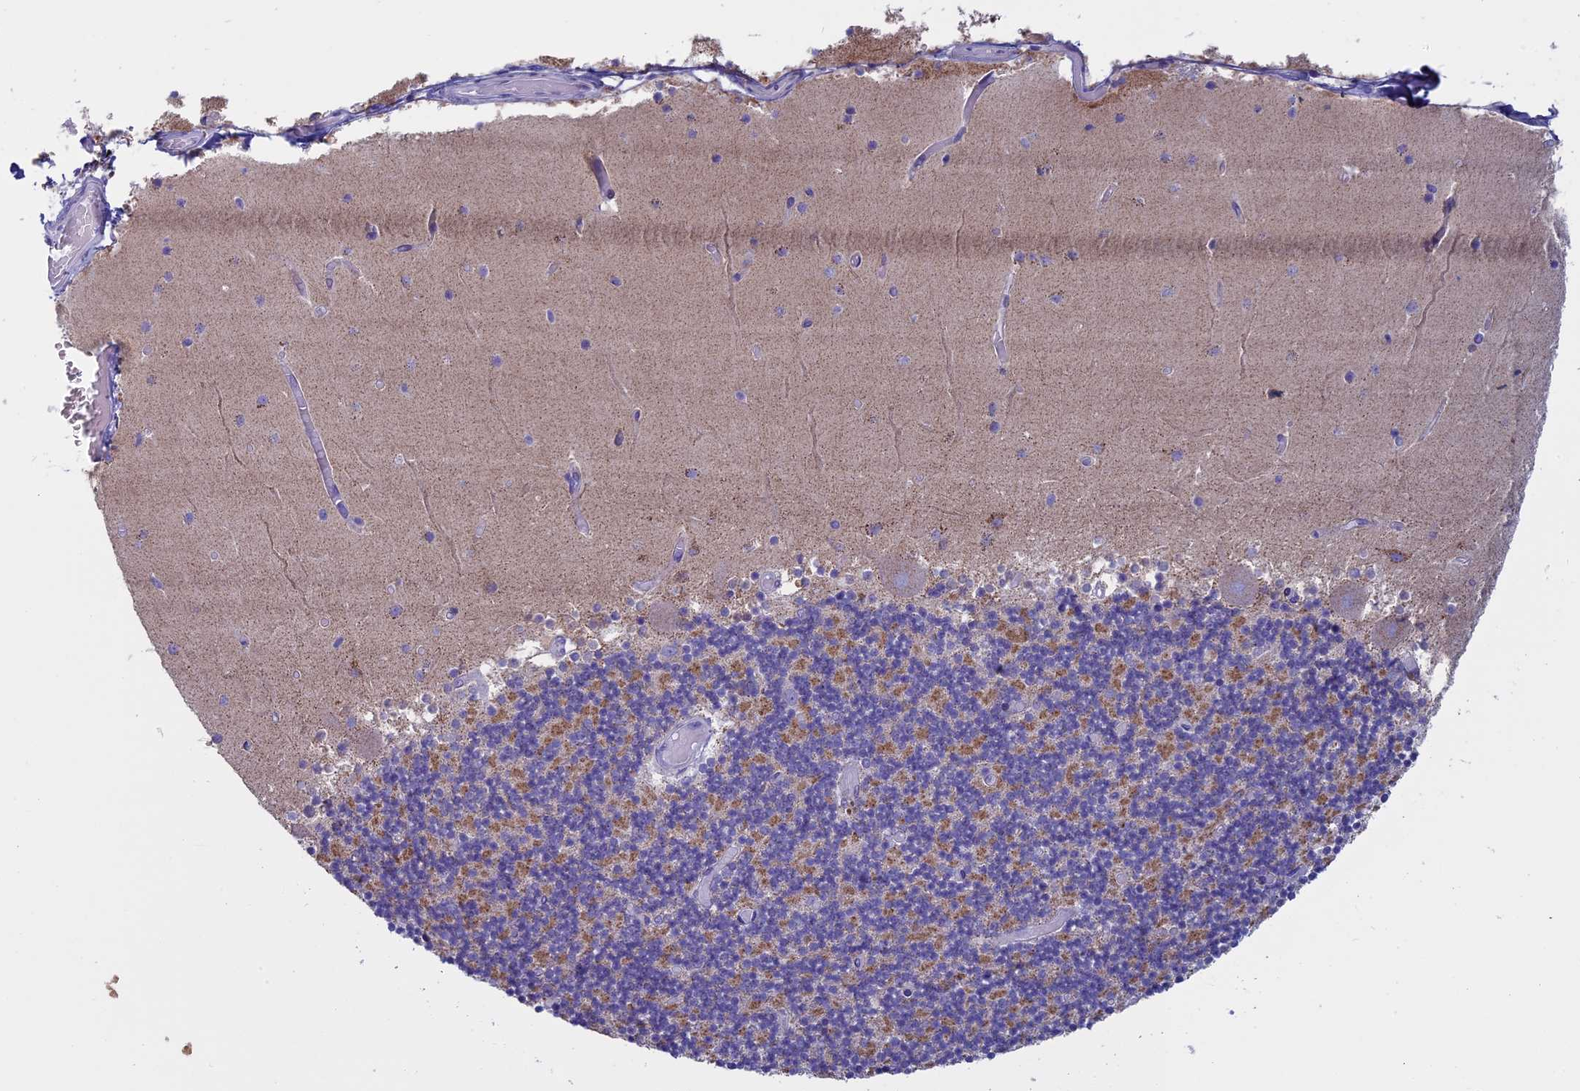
{"staining": {"intensity": "moderate", "quantity": "<25%", "location": "cytoplasmic/membranous"}, "tissue": "cerebellum", "cell_type": "Cells in granular layer", "image_type": "normal", "snomed": [{"axis": "morphology", "description": "Normal tissue, NOS"}, {"axis": "topography", "description": "Cerebellum"}], "caption": "The image displays staining of benign cerebellum, revealing moderate cytoplasmic/membranous protein positivity (brown color) within cells in granular layer.", "gene": "ZNF563", "patient": {"sex": "female", "age": 28}}